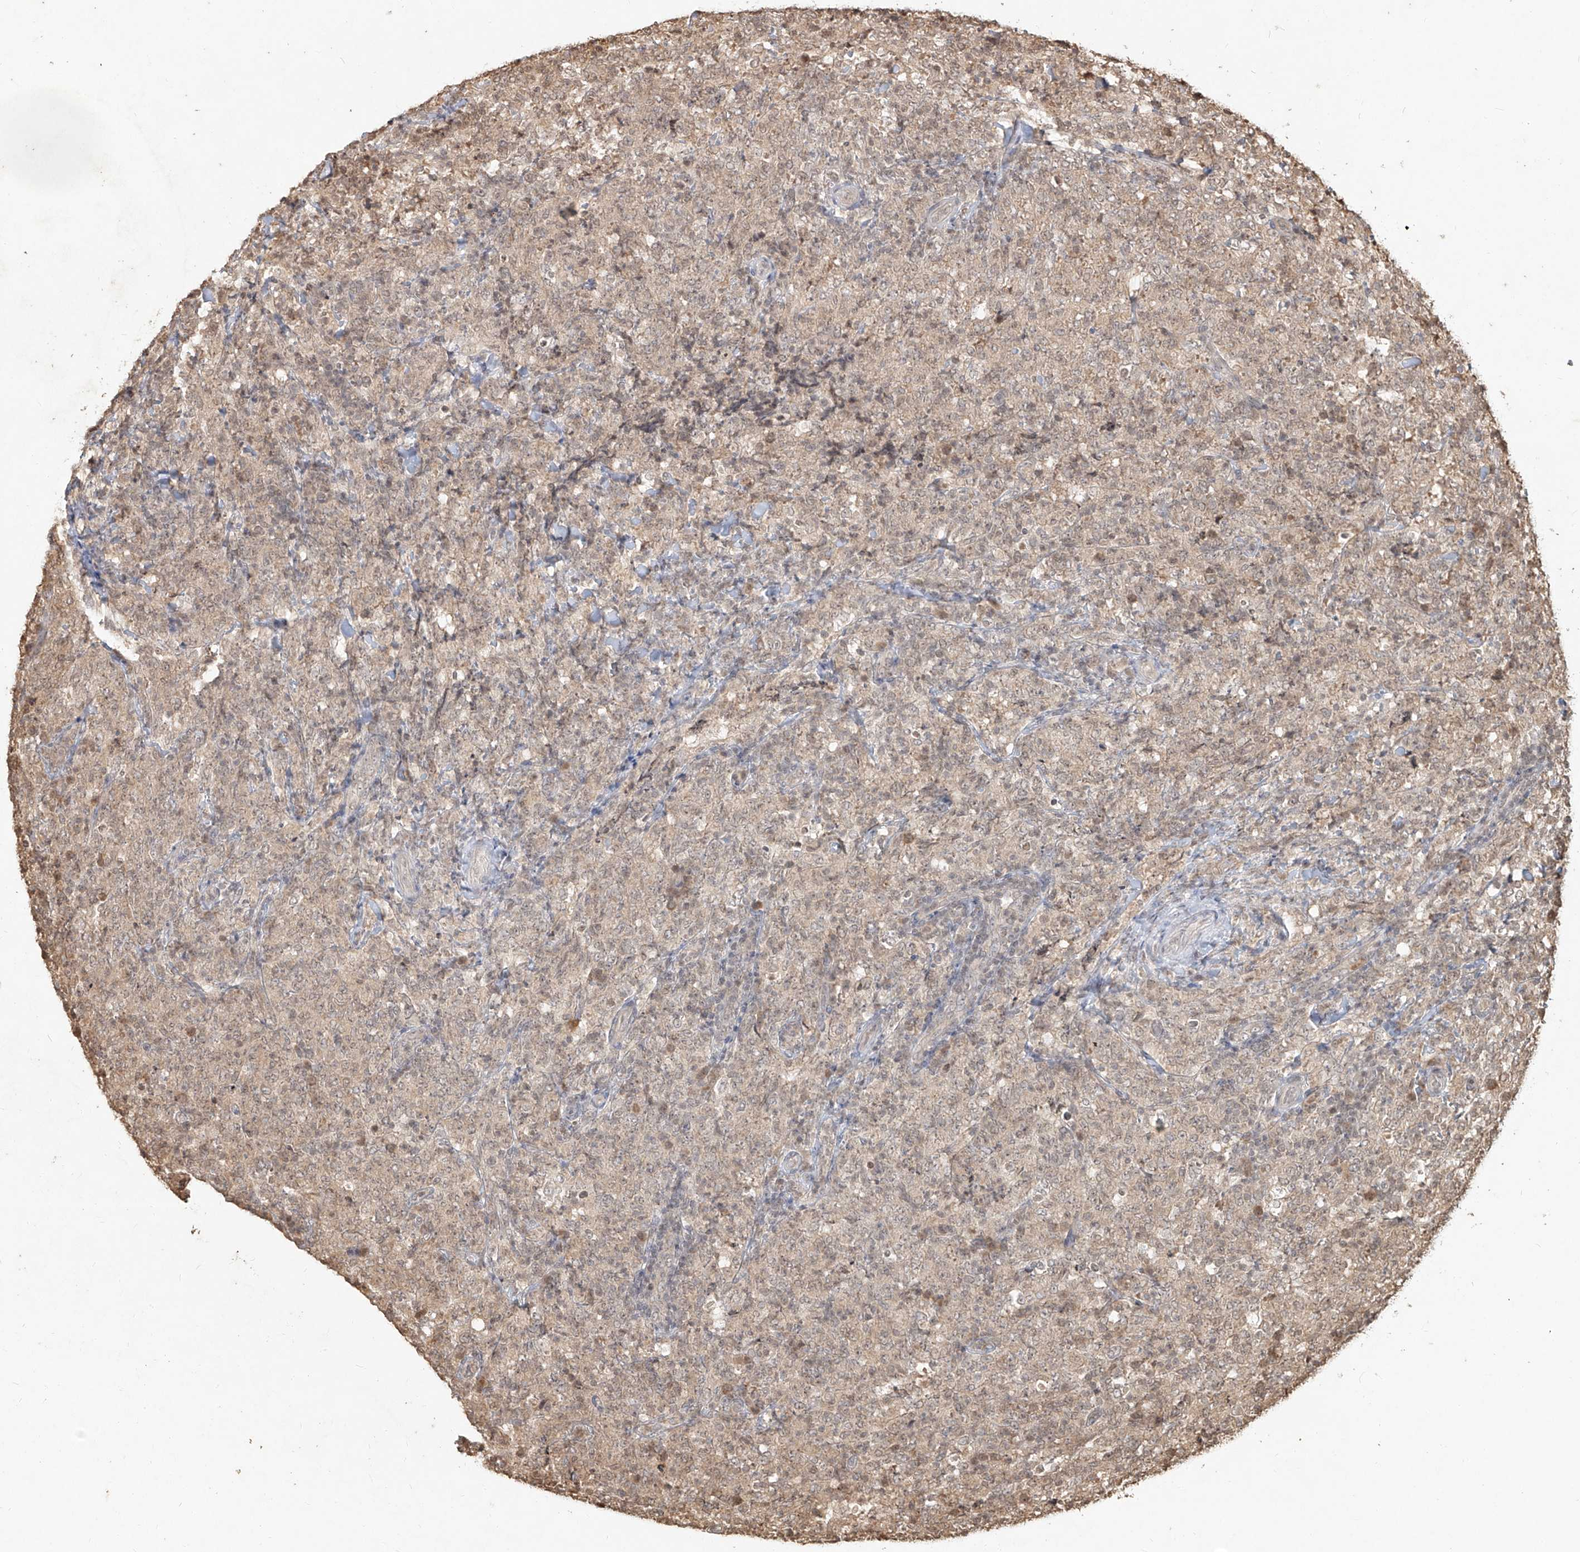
{"staining": {"intensity": "weak", "quantity": "25%-75%", "location": "cytoplasmic/membranous,nuclear"}, "tissue": "lymphoma", "cell_type": "Tumor cells", "image_type": "cancer", "snomed": [{"axis": "morphology", "description": "Malignant lymphoma, non-Hodgkin's type, High grade"}, {"axis": "topography", "description": "Tonsil"}], "caption": "A brown stain shows weak cytoplasmic/membranous and nuclear positivity of a protein in high-grade malignant lymphoma, non-Hodgkin's type tumor cells. (Brightfield microscopy of DAB IHC at high magnification).", "gene": "UBE2K", "patient": {"sex": "female", "age": 36}}